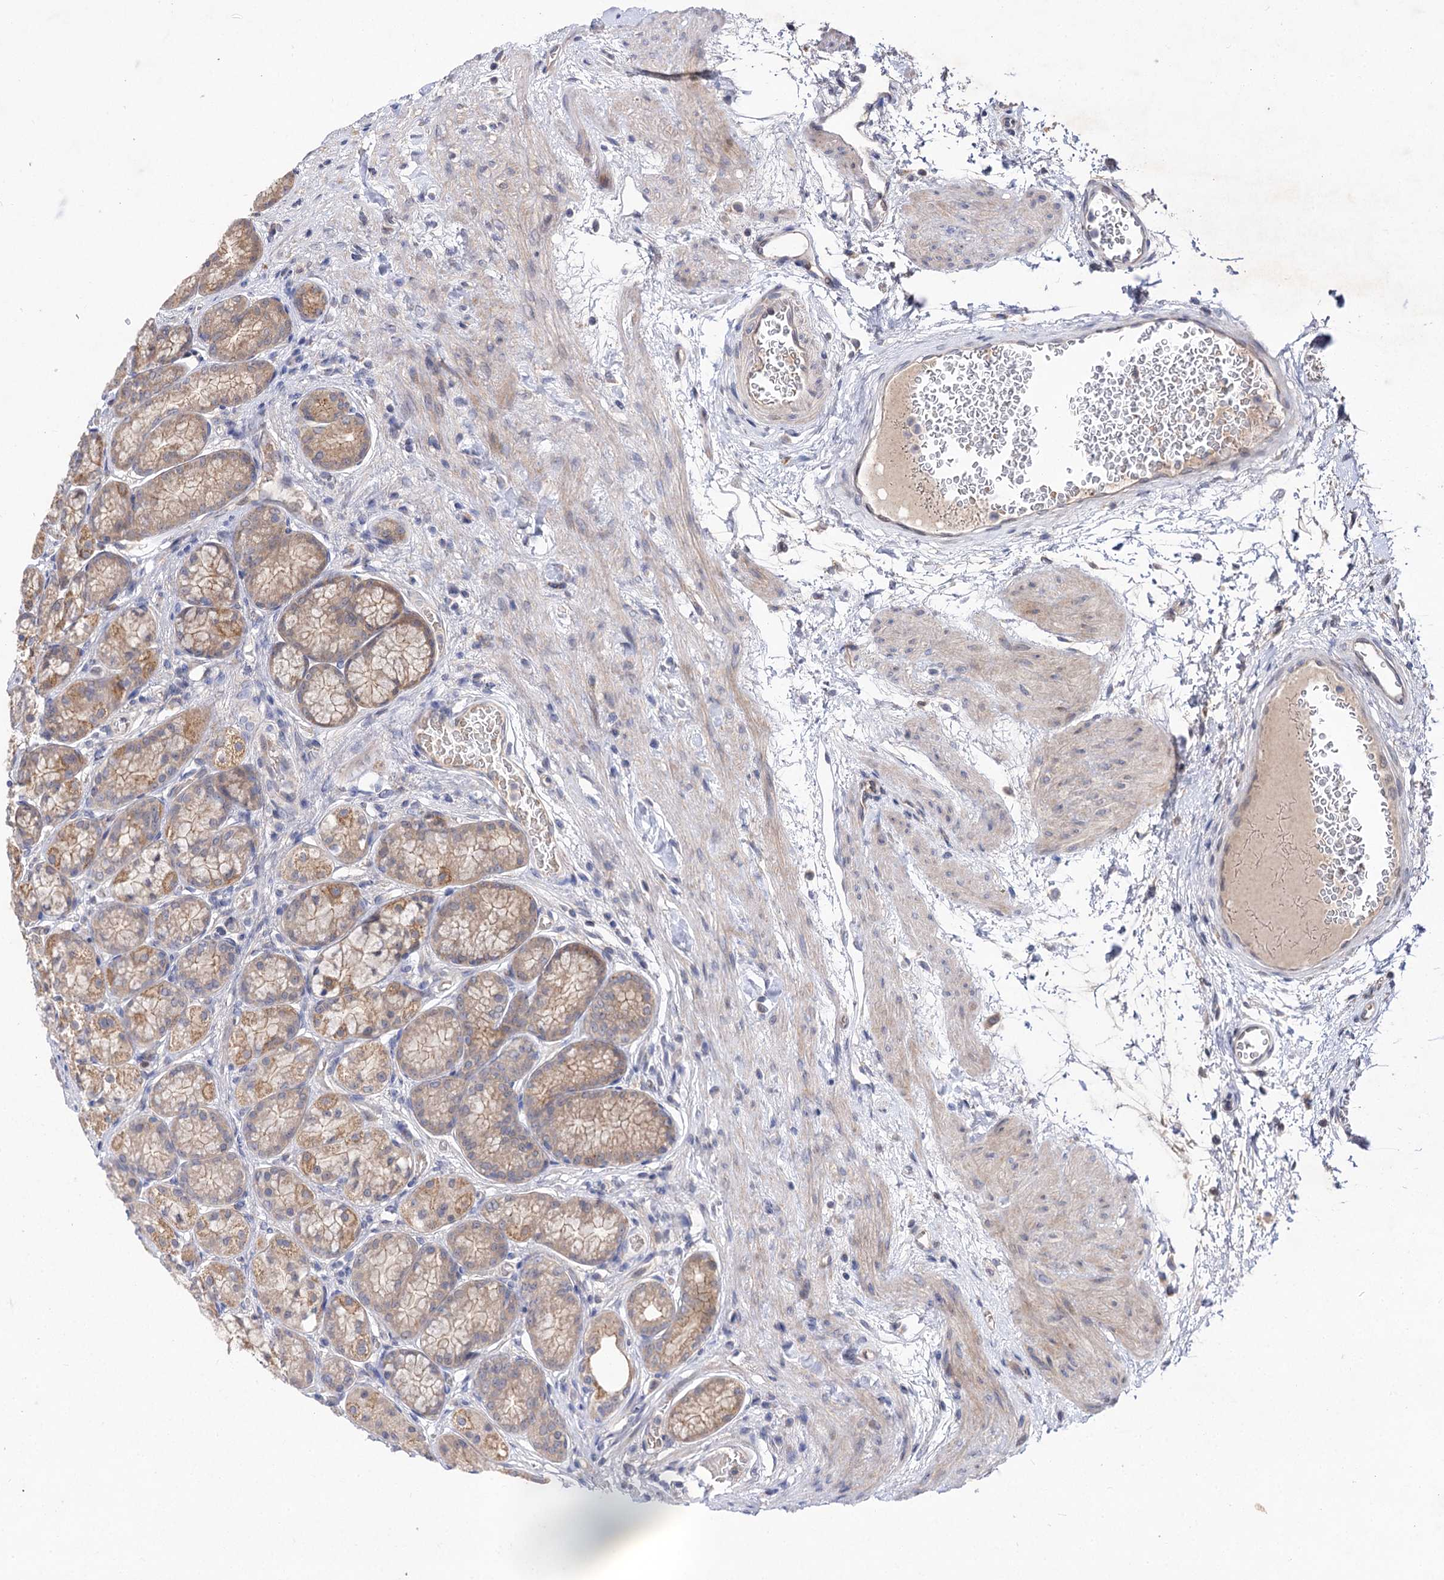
{"staining": {"intensity": "moderate", "quantity": "<25%", "location": "cytoplasmic/membranous"}, "tissue": "stomach", "cell_type": "Glandular cells", "image_type": "normal", "snomed": [{"axis": "morphology", "description": "Normal tissue, NOS"}, {"axis": "morphology", "description": "Adenocarcinoma, NOS"}, {"axis": "morphology", "description": "Adenocarcinoma, High grade"}, {"axis": "topography", "description": "Stomach, upper"}, {"axis": "topography", "description": "Stomach"}], "caption": "The histopathology image displays staining of normal stomach, revealing moderate cytoplasmic/membranous protein positivity (brown color) within glandular cells.", "gene": "FBXW8", "patient": {"sex": "female", "age": 65}}